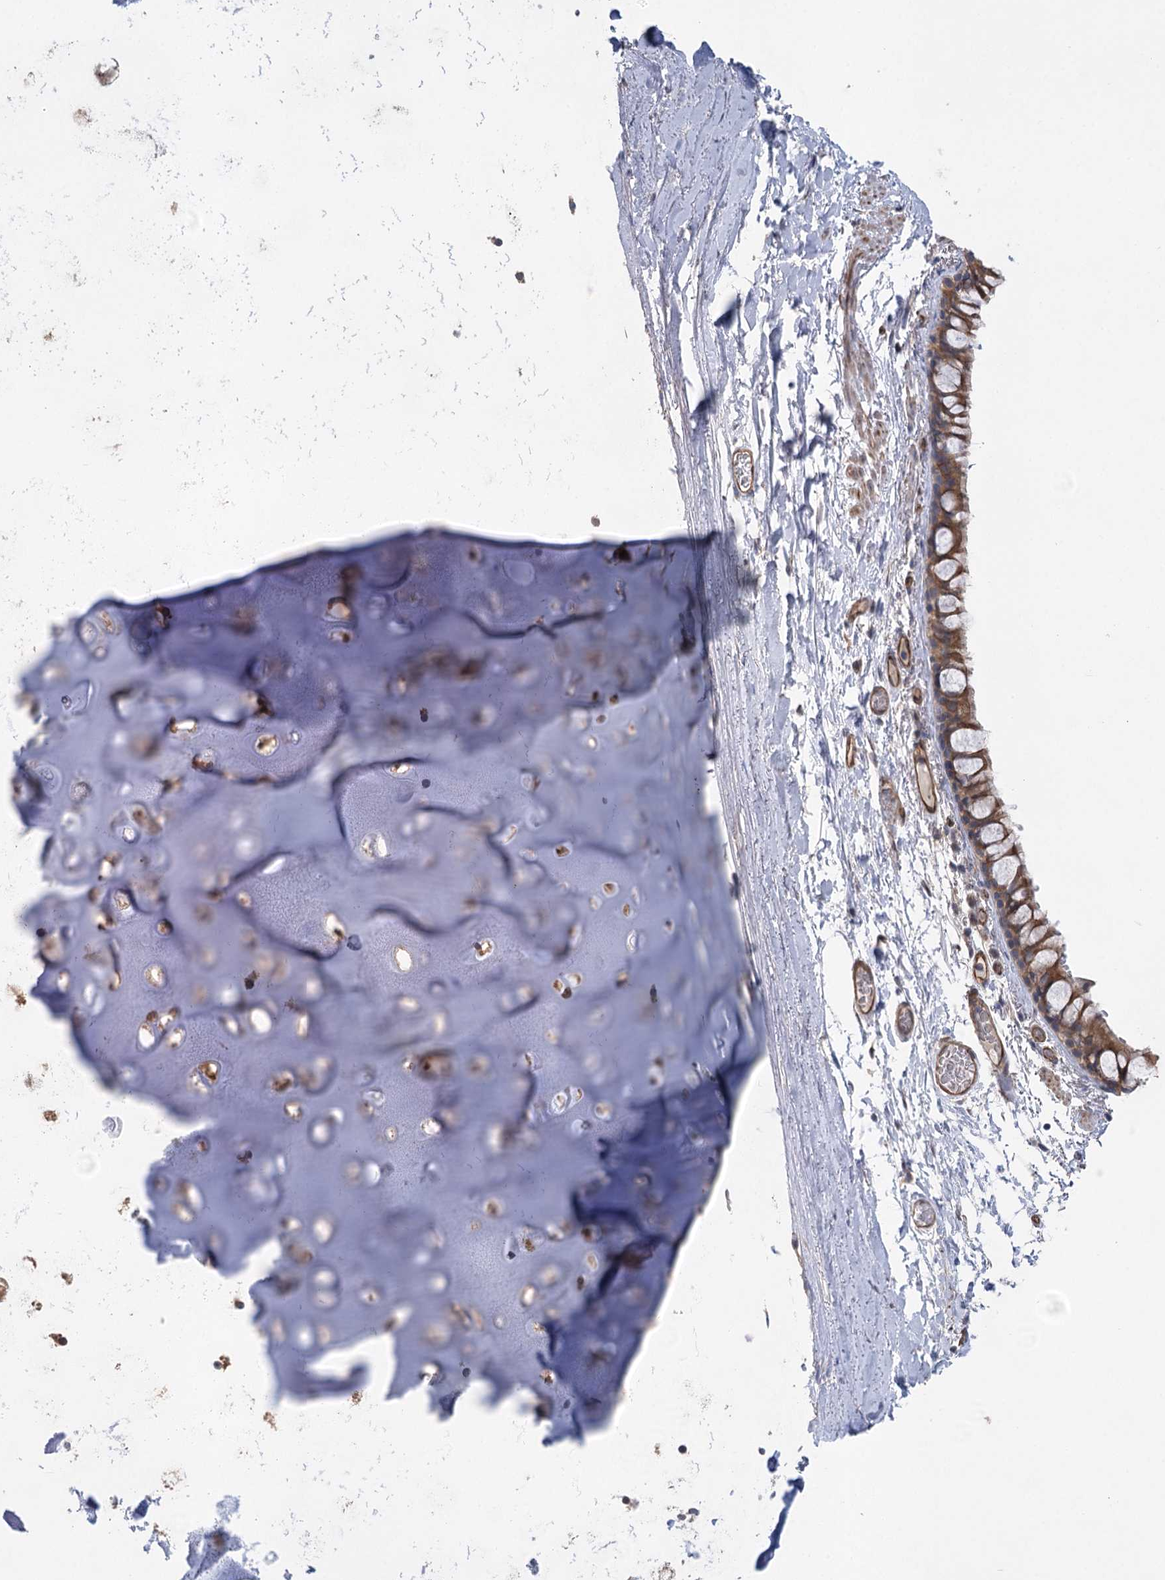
{"staining": {"intensity": "moderate", "quantity": ">75%", "location": "cytoplasmic/membranous"}, "tissue": "bronchus", "cell_type": "Respiratory epithelial cells", "image_type": "normal", "snomed": [{"axis": "morphology", "description": "Normal tissue, NOS"}, {"axis": "topography", "description": "Cartilage tissue"}], "caption": "Immunohistochemistry micrograph of normal bronchus: bronchus stained using IHC exhibits medium levels of moderate protein expression localized specifically in the cytoplasmic/membranous of respiratory epithelial cells, appearing as a cytoplasmic/membranous brown color.", "gene": "RWDD4", "patient": {"sex": "male", "age": 63}}